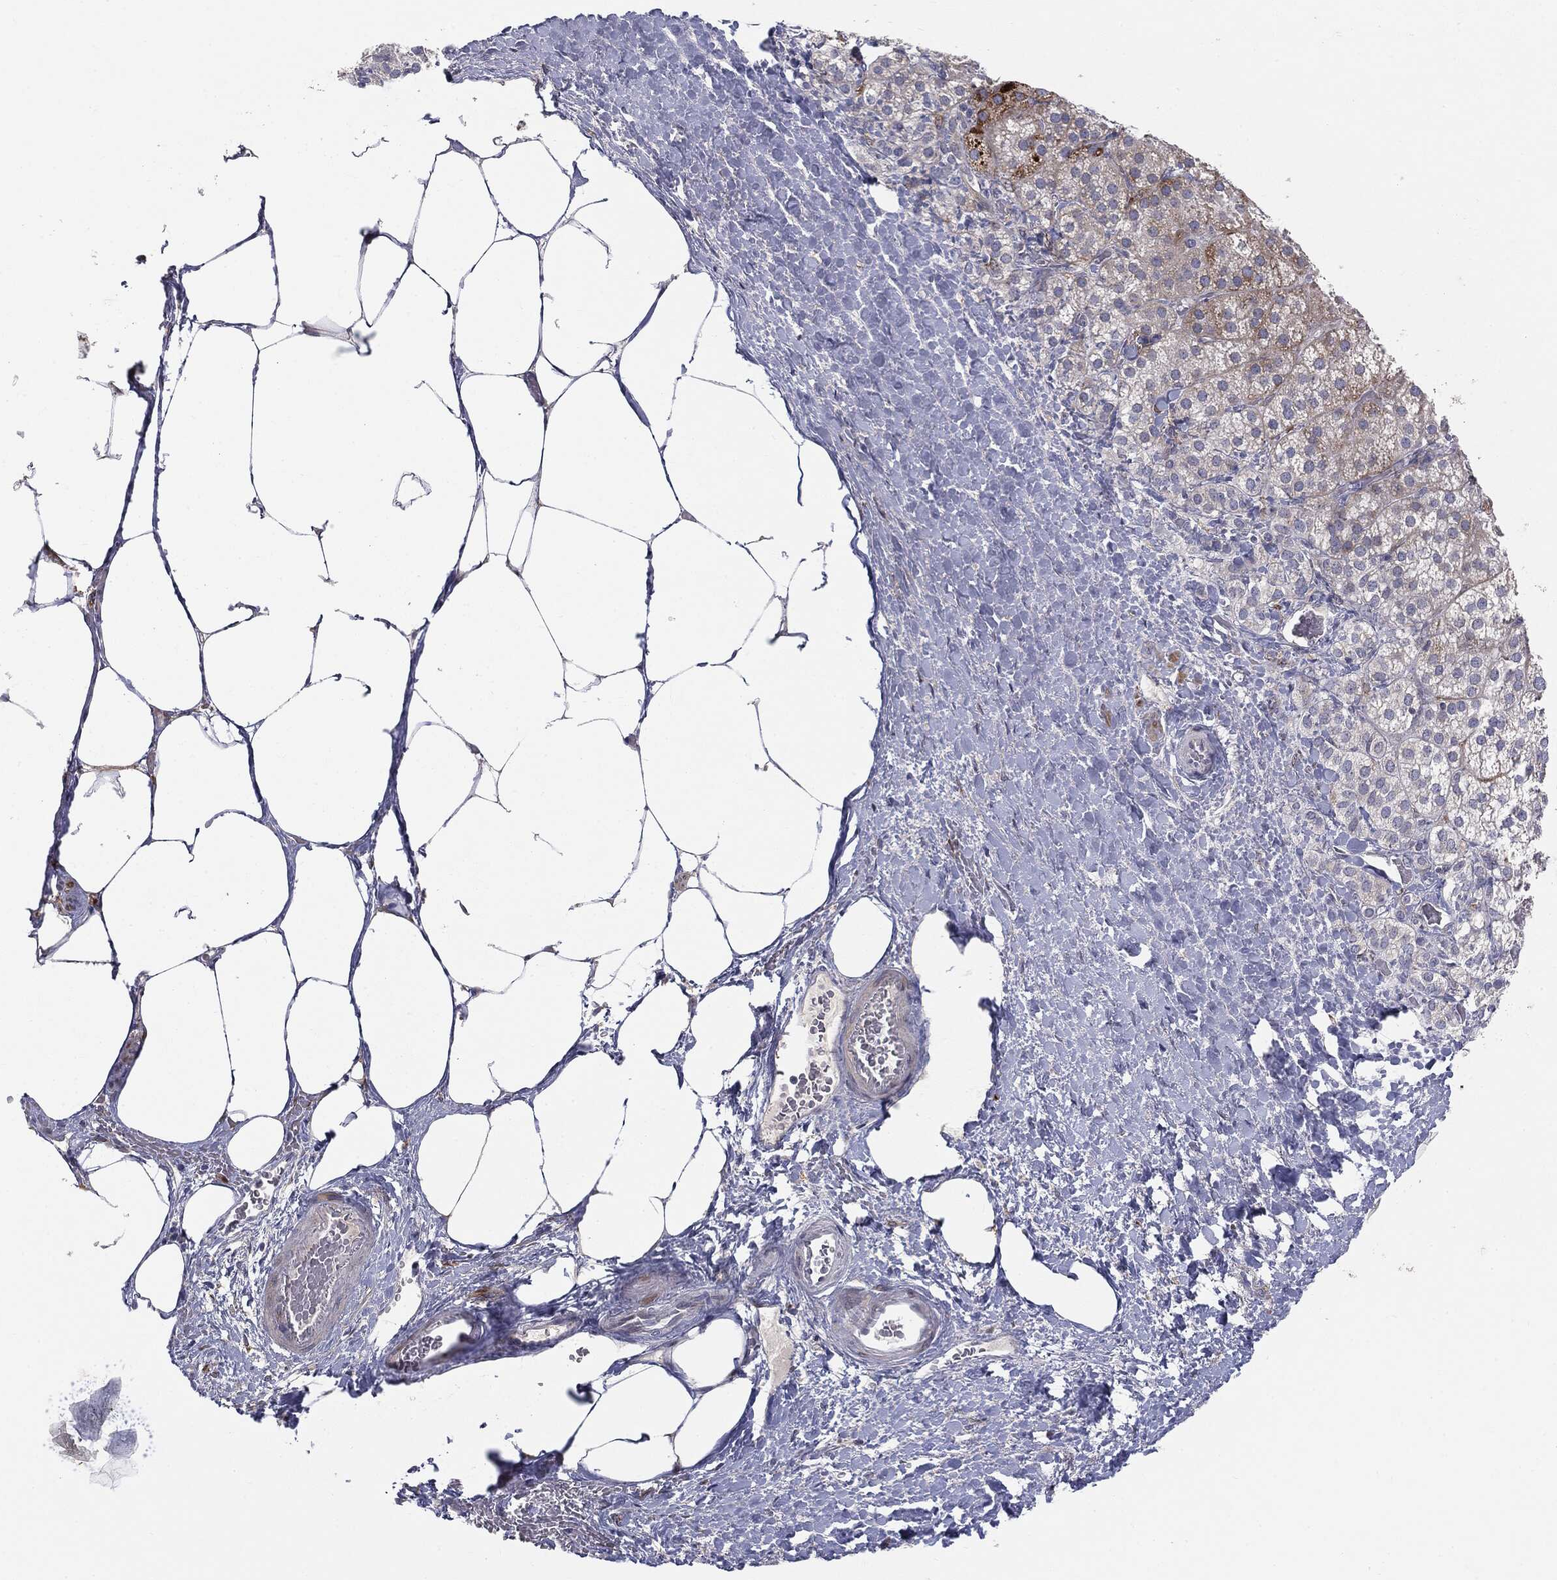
{"staining": {"intensity": "weak", "quantity": "<25%", "location": "cytoplasmic/membranous"}, "tissue": "adrenal gland", "cell_type": "Glandular cells", "image_type": "normal", "snomed": [{"axis": "morphology", "description": "Normal tissue, NOS"}, {"axis": "topography", "description": "Adrenal gland"}], "caption": "The immunohistochemistry image has no significant staining in glandular cells of adrenal gland.", "gene": "KRT5", "patient": {"sex": "male", "age": 57}}